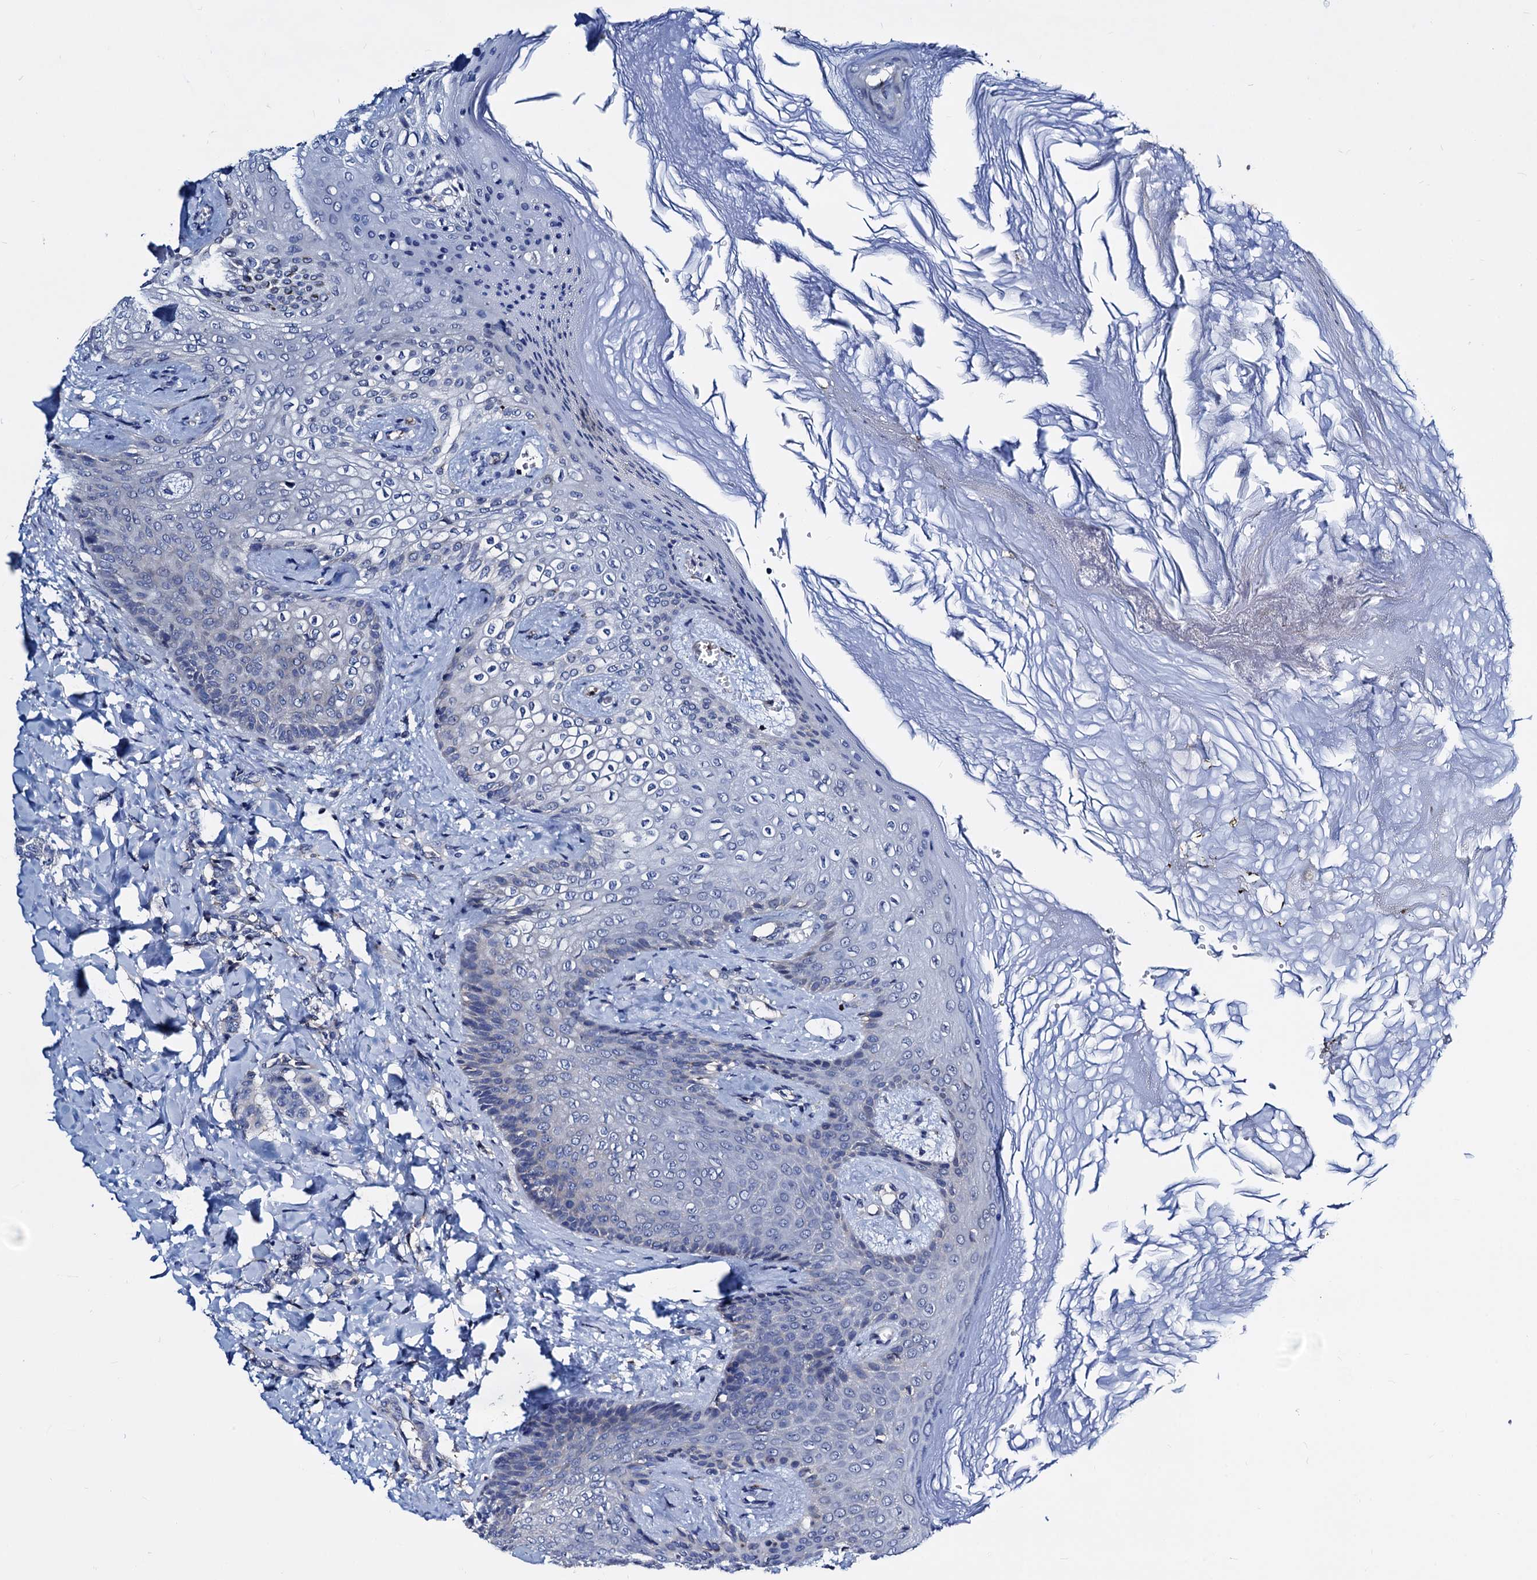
{"staining": {"intensity": "negative", "quantity": "none", "location": "none"}, "tissue": "breast cancer", "cell_type": "Tumor cells", "image_type": "cancer", "snomed": [{"axis": "morphology", "description": "Duct carcinoma"}, {"axis": "topography", "description": "Breast"}], "caption": "Immunohistochemistry micrograph of human breast cancer (invasive ductal carcinoma) stained for a protein (brown), which reveals no expression in tumor cells. (Stains: DAB immunohistochemistry (IHC) with hematoxylin counter stain, Microscopy: brightfield microscopy at high magnification).", "gene": "GCOM1", "patient": {"sex": "female", "age": 40}}